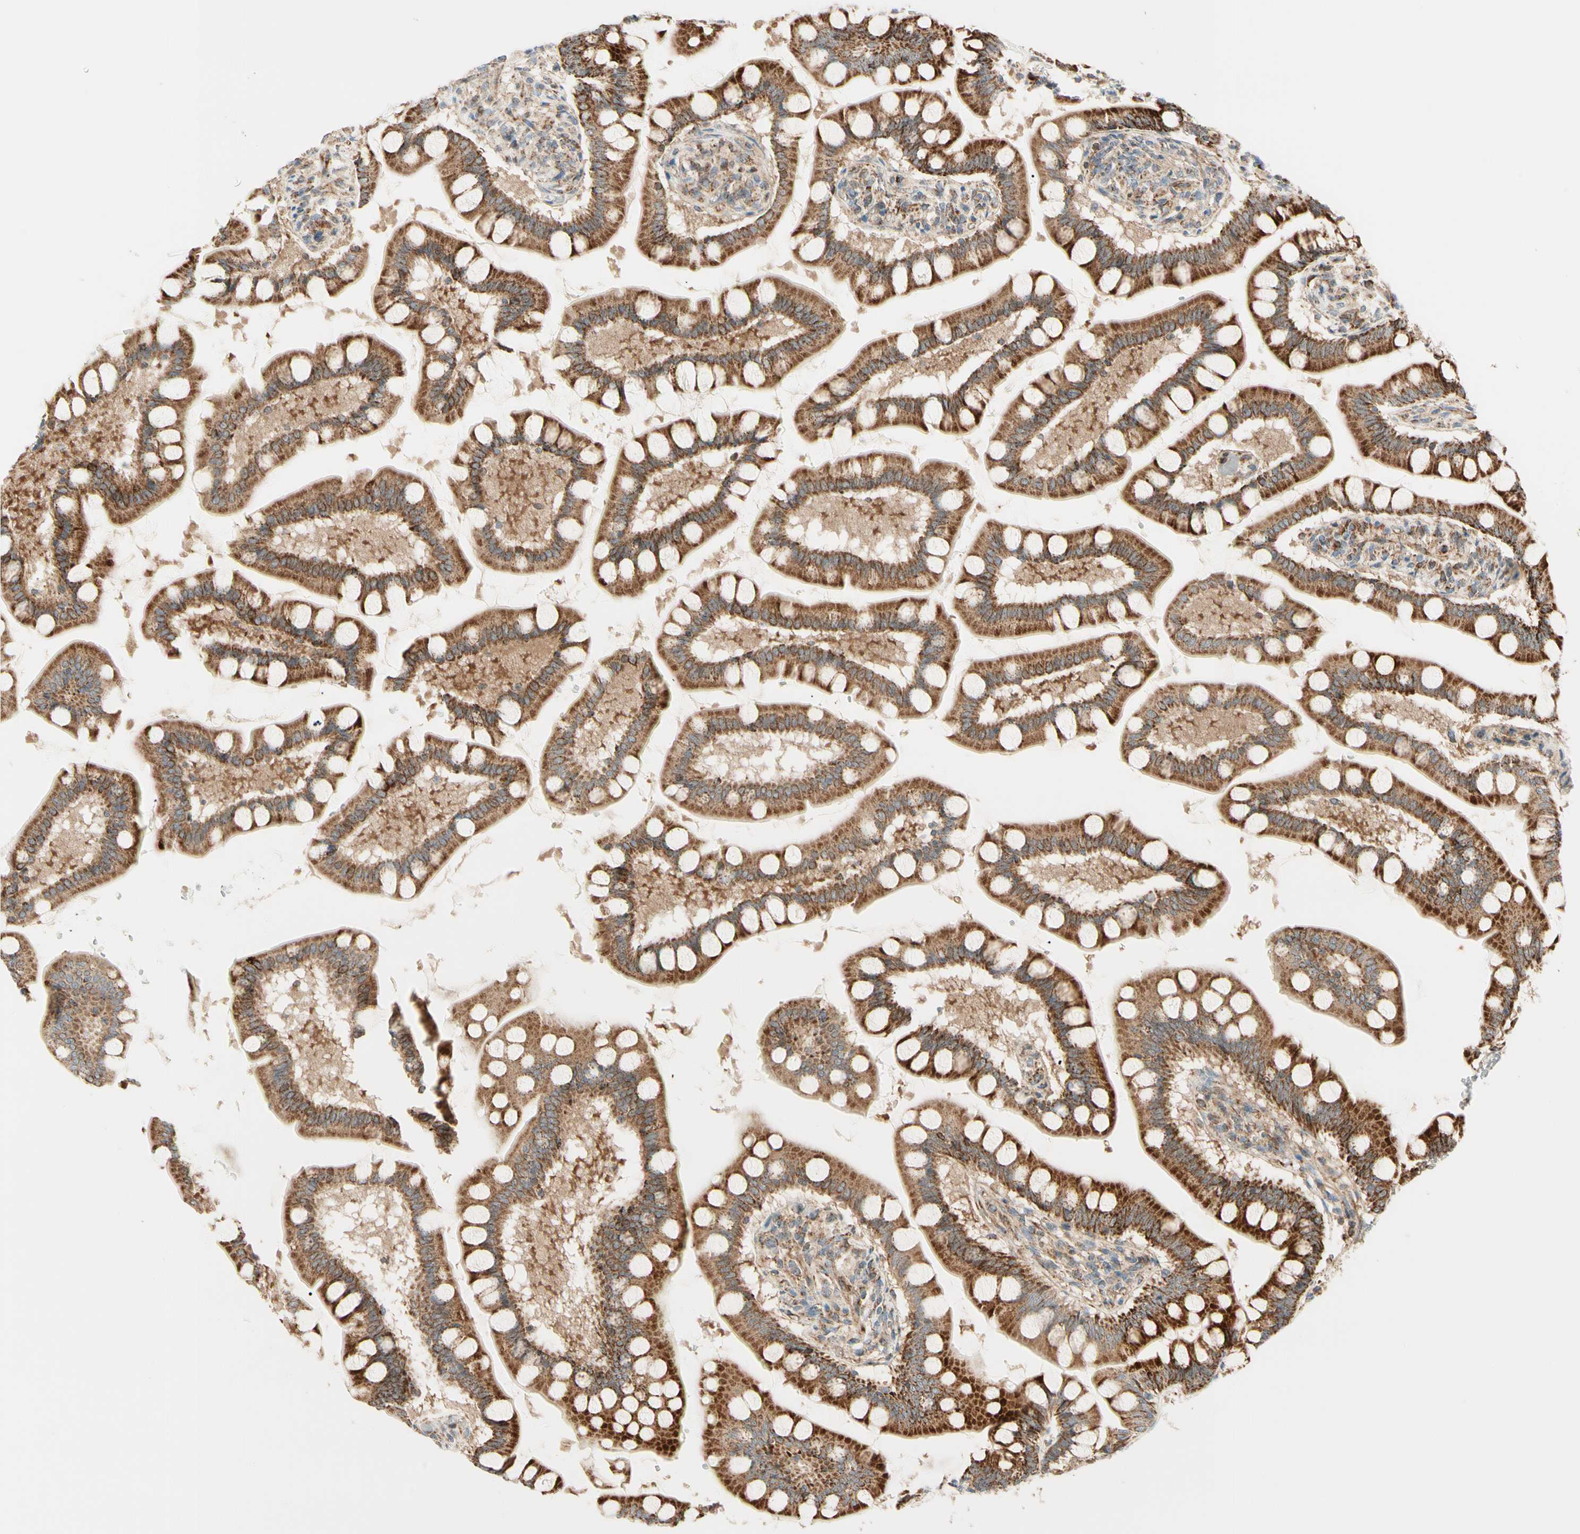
{"staining": {"intensity": "strong", "quantity": ">75%", "location": "cytoplasmic/membranous"}, "tissue": "small intestine", "cell_type": "Glandular cells", "image_type": "normal", "snomed": [{"axis": "morphology", "description": "Normal tissue, NOS"}, {"axis": "topography", "description": "Small intestine"}], "caption": "Glandular cells exhibit high levels of strong cytoplasmic/membranous staining in about >75% of cells in normal human small intestine.", "gene": "TBC1D10A", "patient": {"sex": "male", "age": 41}}